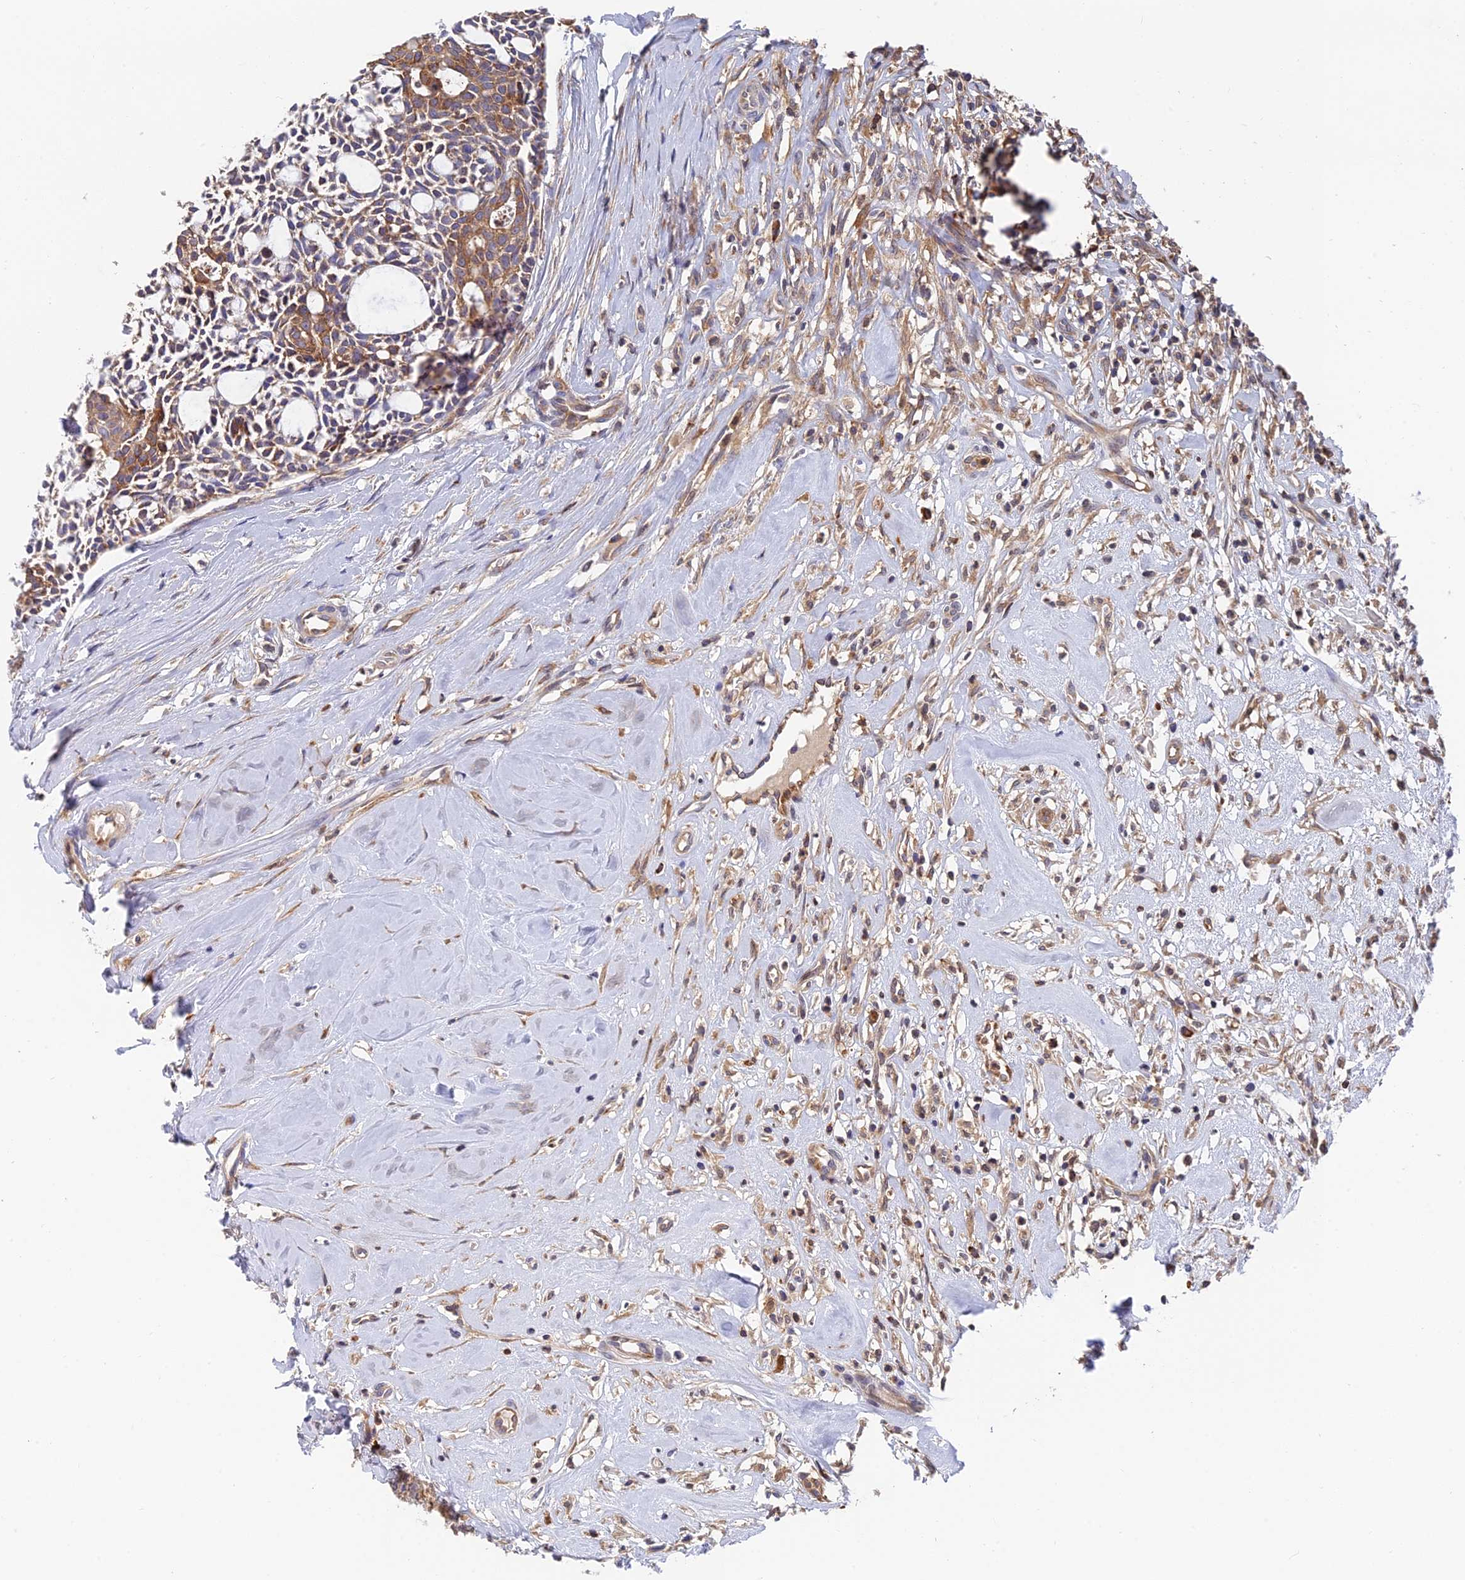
{"staining": {"intensity": "moderate", "quantity": "25%-75%", "location": "cytoplasmic/membranous"}, "tissue": "head and neck cancer", "cell_type": "Tumor cells", "image_type": "cancer", "snomed": [{"axis": "morphology", "description": "Adenocarcinoma, NOS"}, {"axis": "topography", "description": "Subcutis"}, {"axis": "topography", "description": "Head-Neck"}], "caption": "Head and neck cancer stained with a protein marker shows moderate staining in tumor cells.", "gene": "IPO5", "patient": {"sex": "female", "age": 73}}